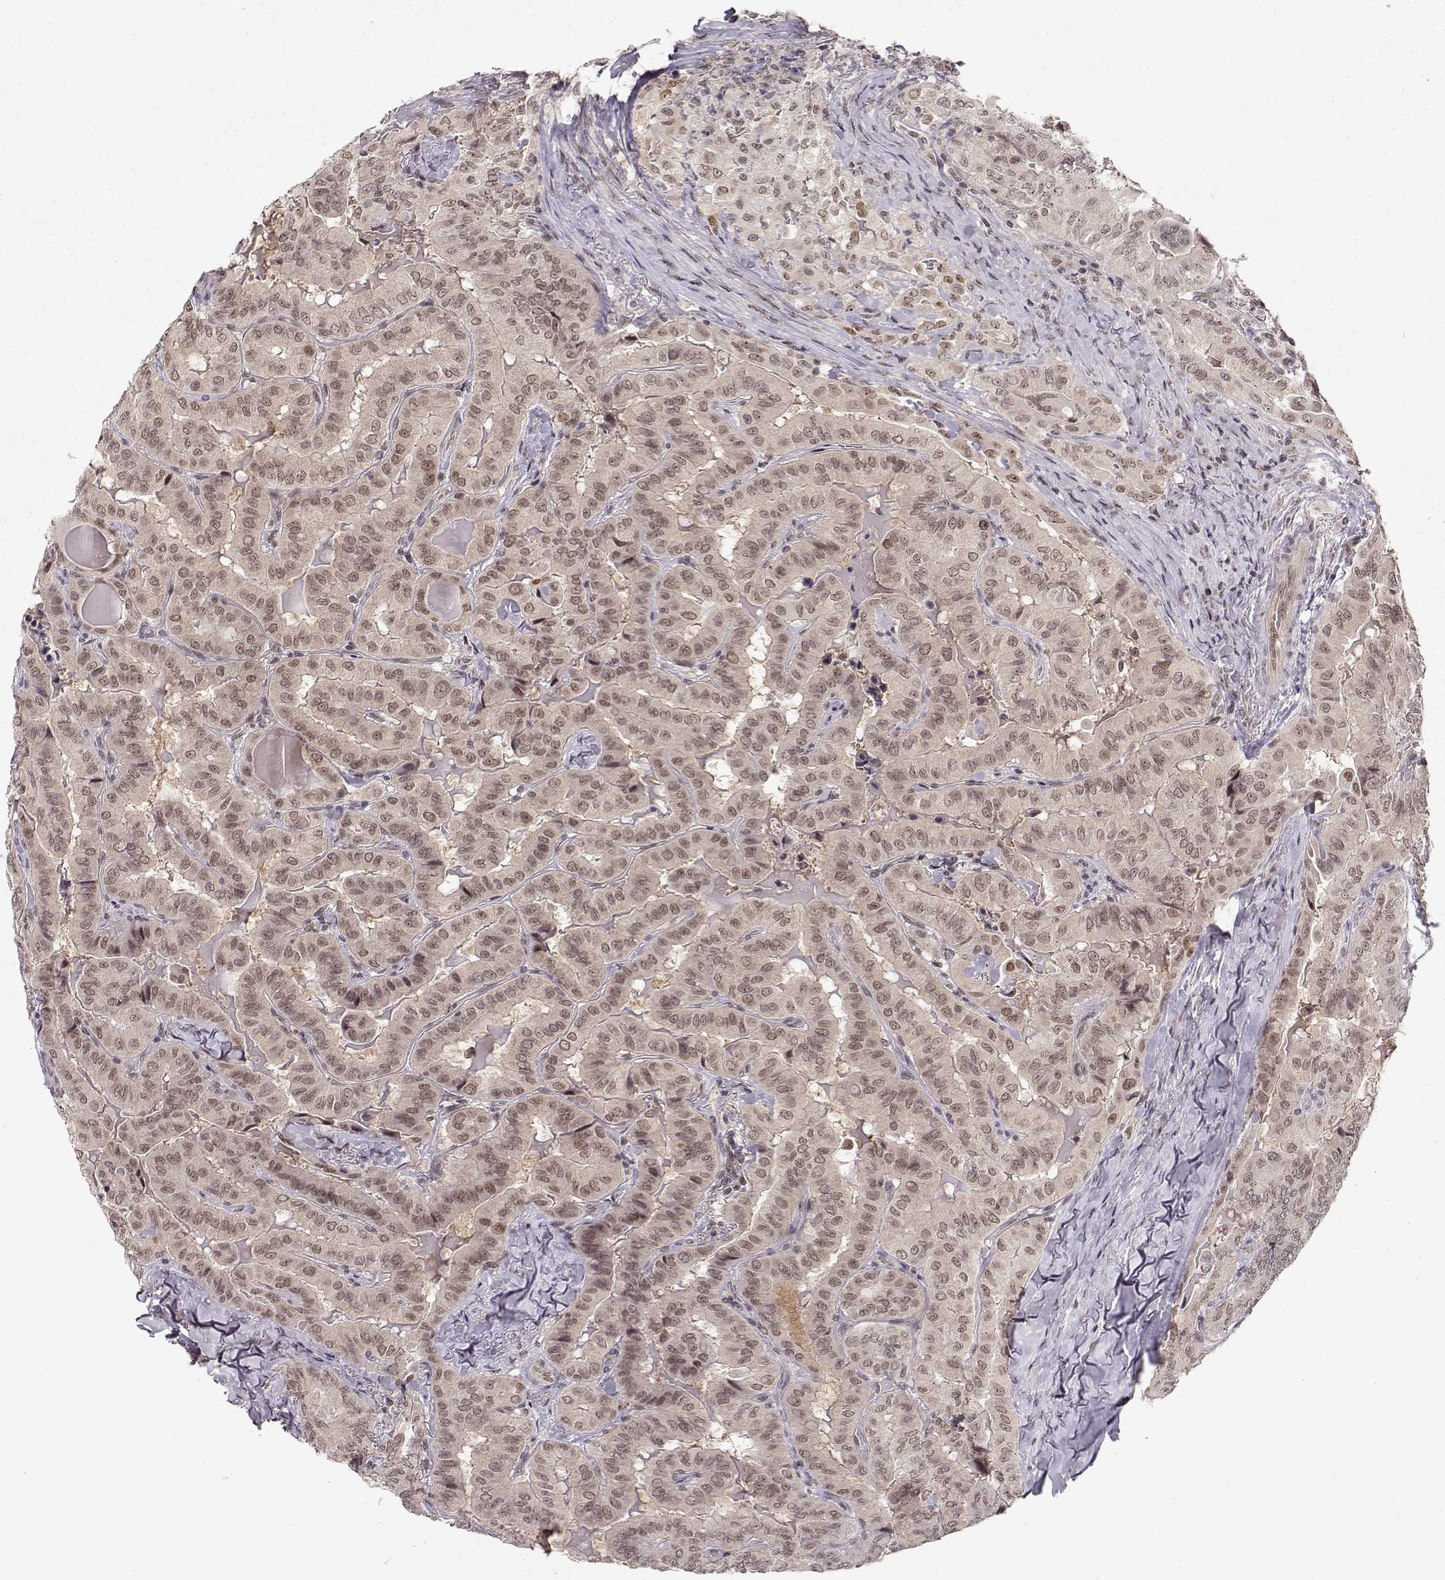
{"staining": {"intensity": "weak", "quantity": ">75%", "location": "cytoplasmic/membranous,nuclear"}, "tissue": "thyroid cancer", "cell_type": "Tumor cells", "image_type": "cancer", "snomed": [{"axis": "morphology", "description": "Papillary adenocarcinoma, NOS"}, {"axis": "topography", "description": "Thyroid gland"}], "caption": "This photomicrograph demonstrates papillary adenocarcinoma (thyroid) stained with immunohistochemistry to label a protein in brown. The cytoplasmic/membranous and nuclear of tumor cells show weak positivity for the protein. Nuclei are counter-stained blue.", "gene": "CSNK2A1", "patient": {"sex": "female", "age": 68}}